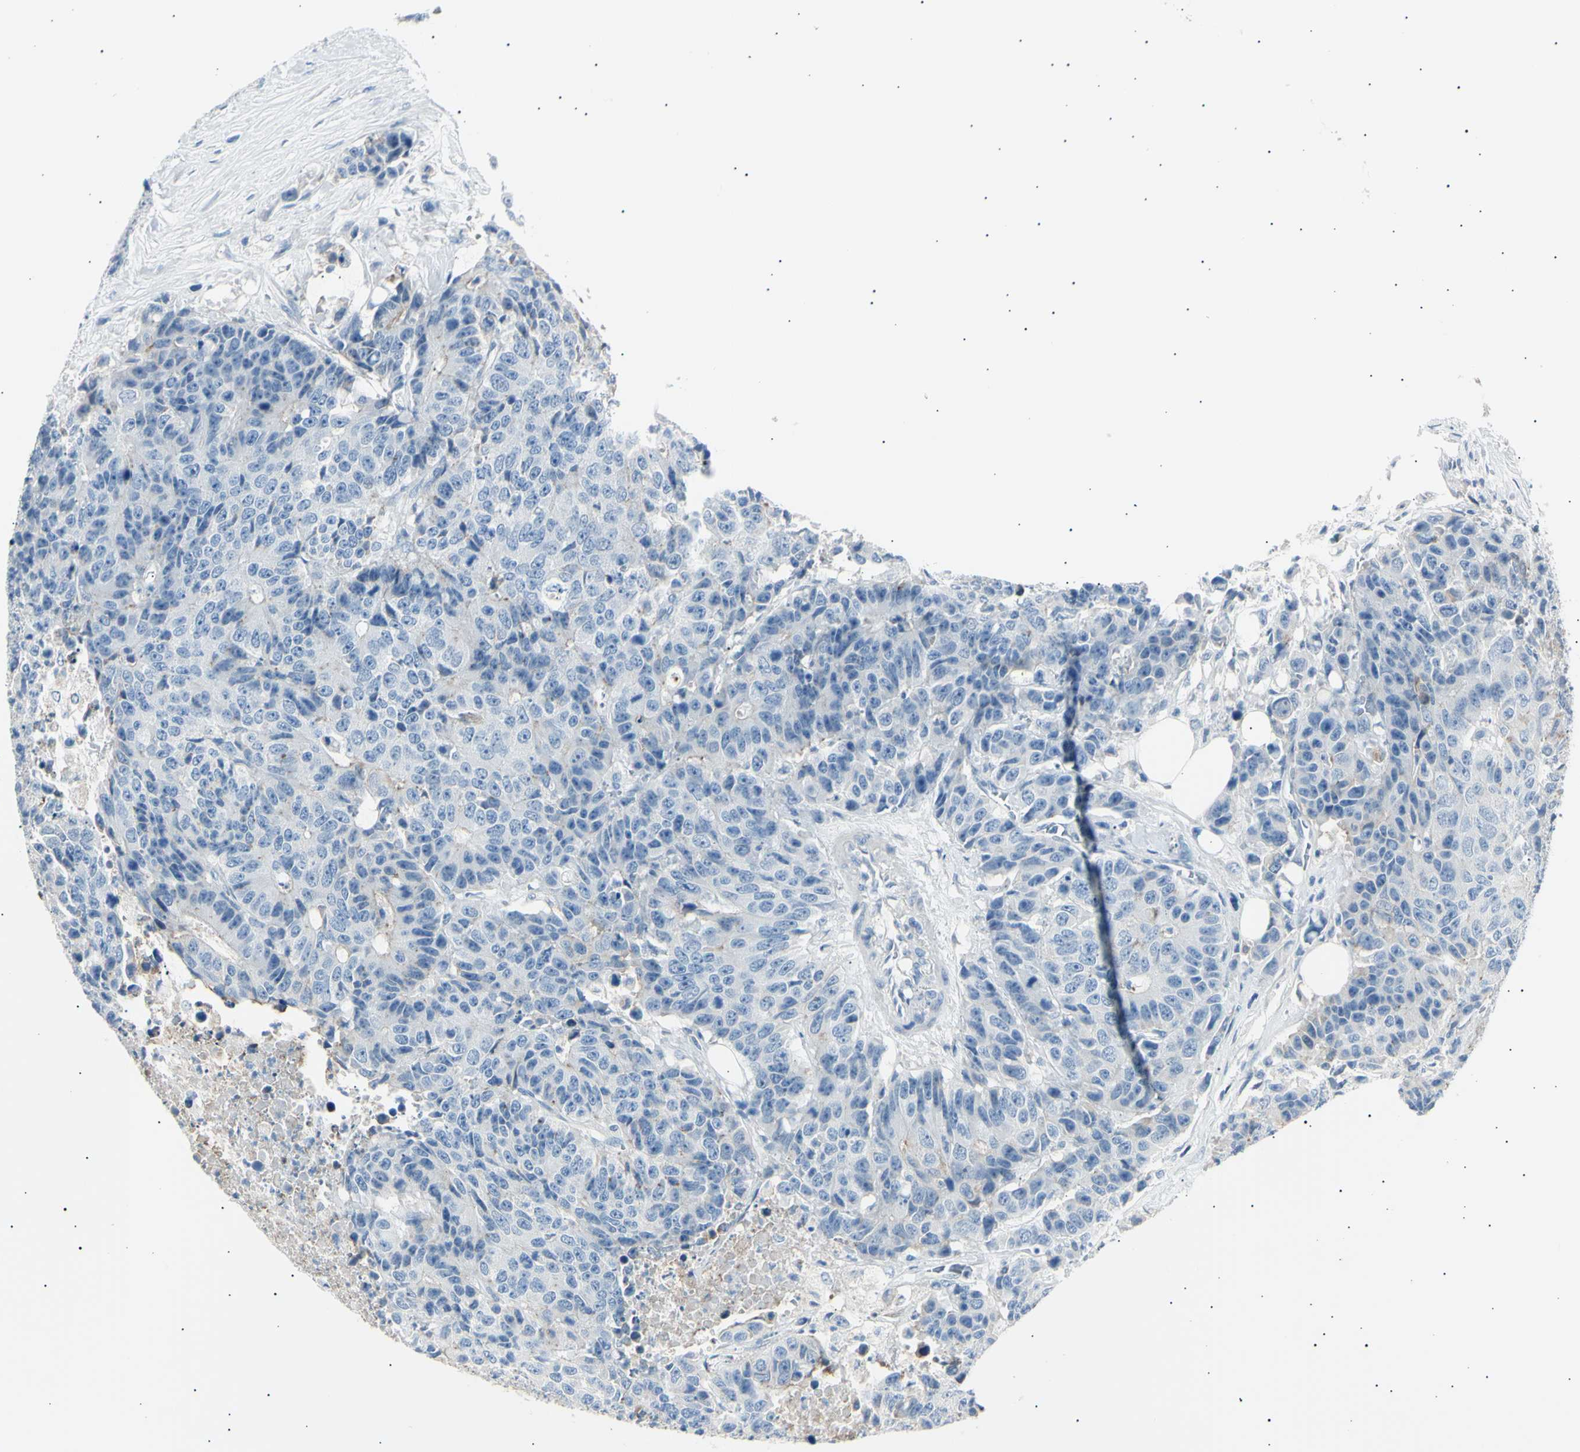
{"staining": {"intensity": "moderate", "quantity": "<25%", "location": "cytoplasmic/membranous"}, "tissue": "colorectal cancer", "cell_type": "Tumor cells", "image_type": "cancer", "snomed": [{"axis": "morphology", "description": "Adenocarcinoma, NOS"}, {"axis": "topography", "description": "Colon"}], "caption": "Adenocarcinoma (colorectal) stained with DAB IHC reveals low levels of moderate cytoplasmic/membranous expression in approximately <25% of tumor cells.", "gene": "LHPP", "patient": {"sex": "female", "age": 86}}